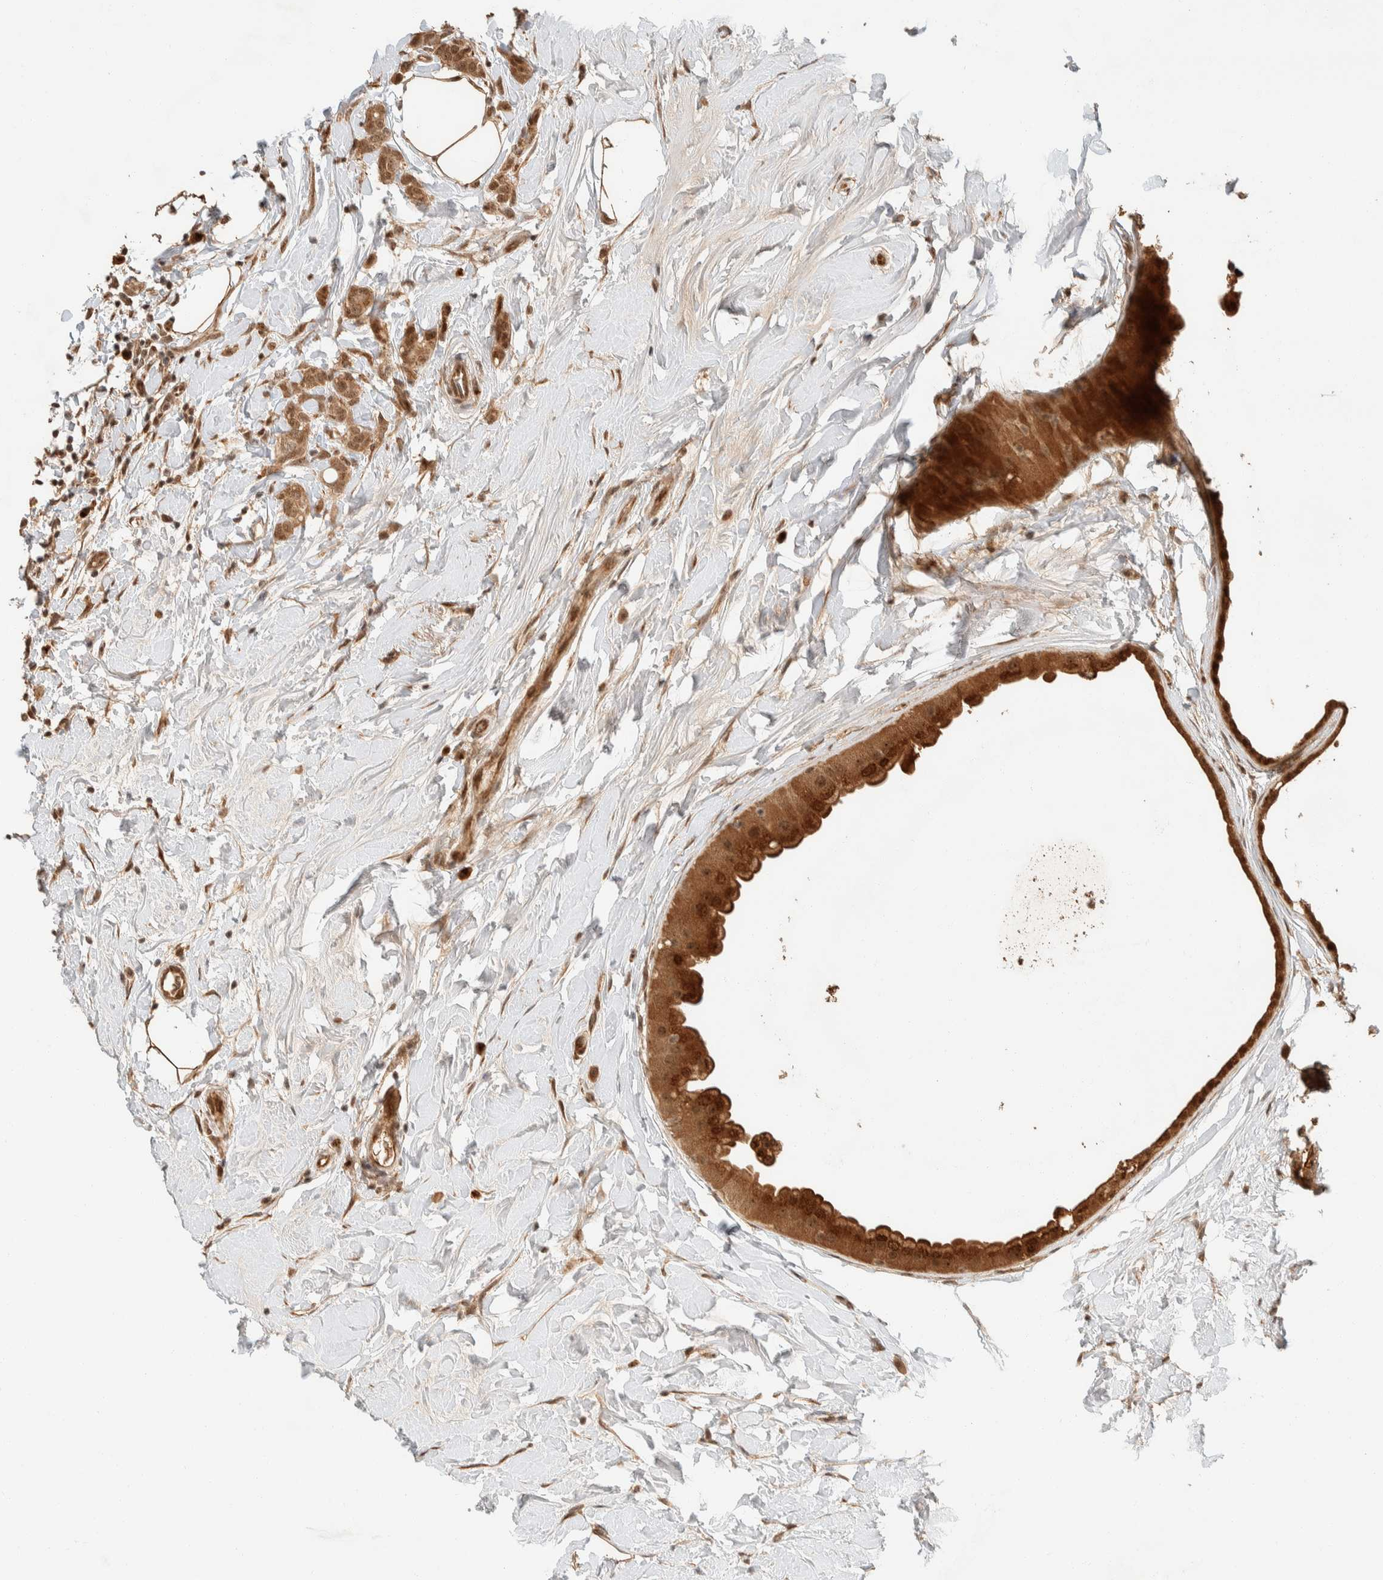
{"staining": {"intensity": "moderate", "quantity": ">75%", "location": "cytoplasmic/membranous,nuclear"}, "tissue": "breast cancer", "cell_type": "Tumor cells", "image_type": "cancer", "snomed": [{"axis": "morphology", "description": "Lobular carcinoma, in situ"}, {"axis": "morphology", "description": "Lobular carcinoma"}, {"axis": "topography", "description": "Breast"}], "caption": "Protein analysis of breast cancer (lobular carcinoma) tissue displays moderate cytoplasmic/membranous and nuclear positivity in about >75% of tumor cells.", "gene": "ZBTB2", "patient": {"sex": "female", "age": 41}}